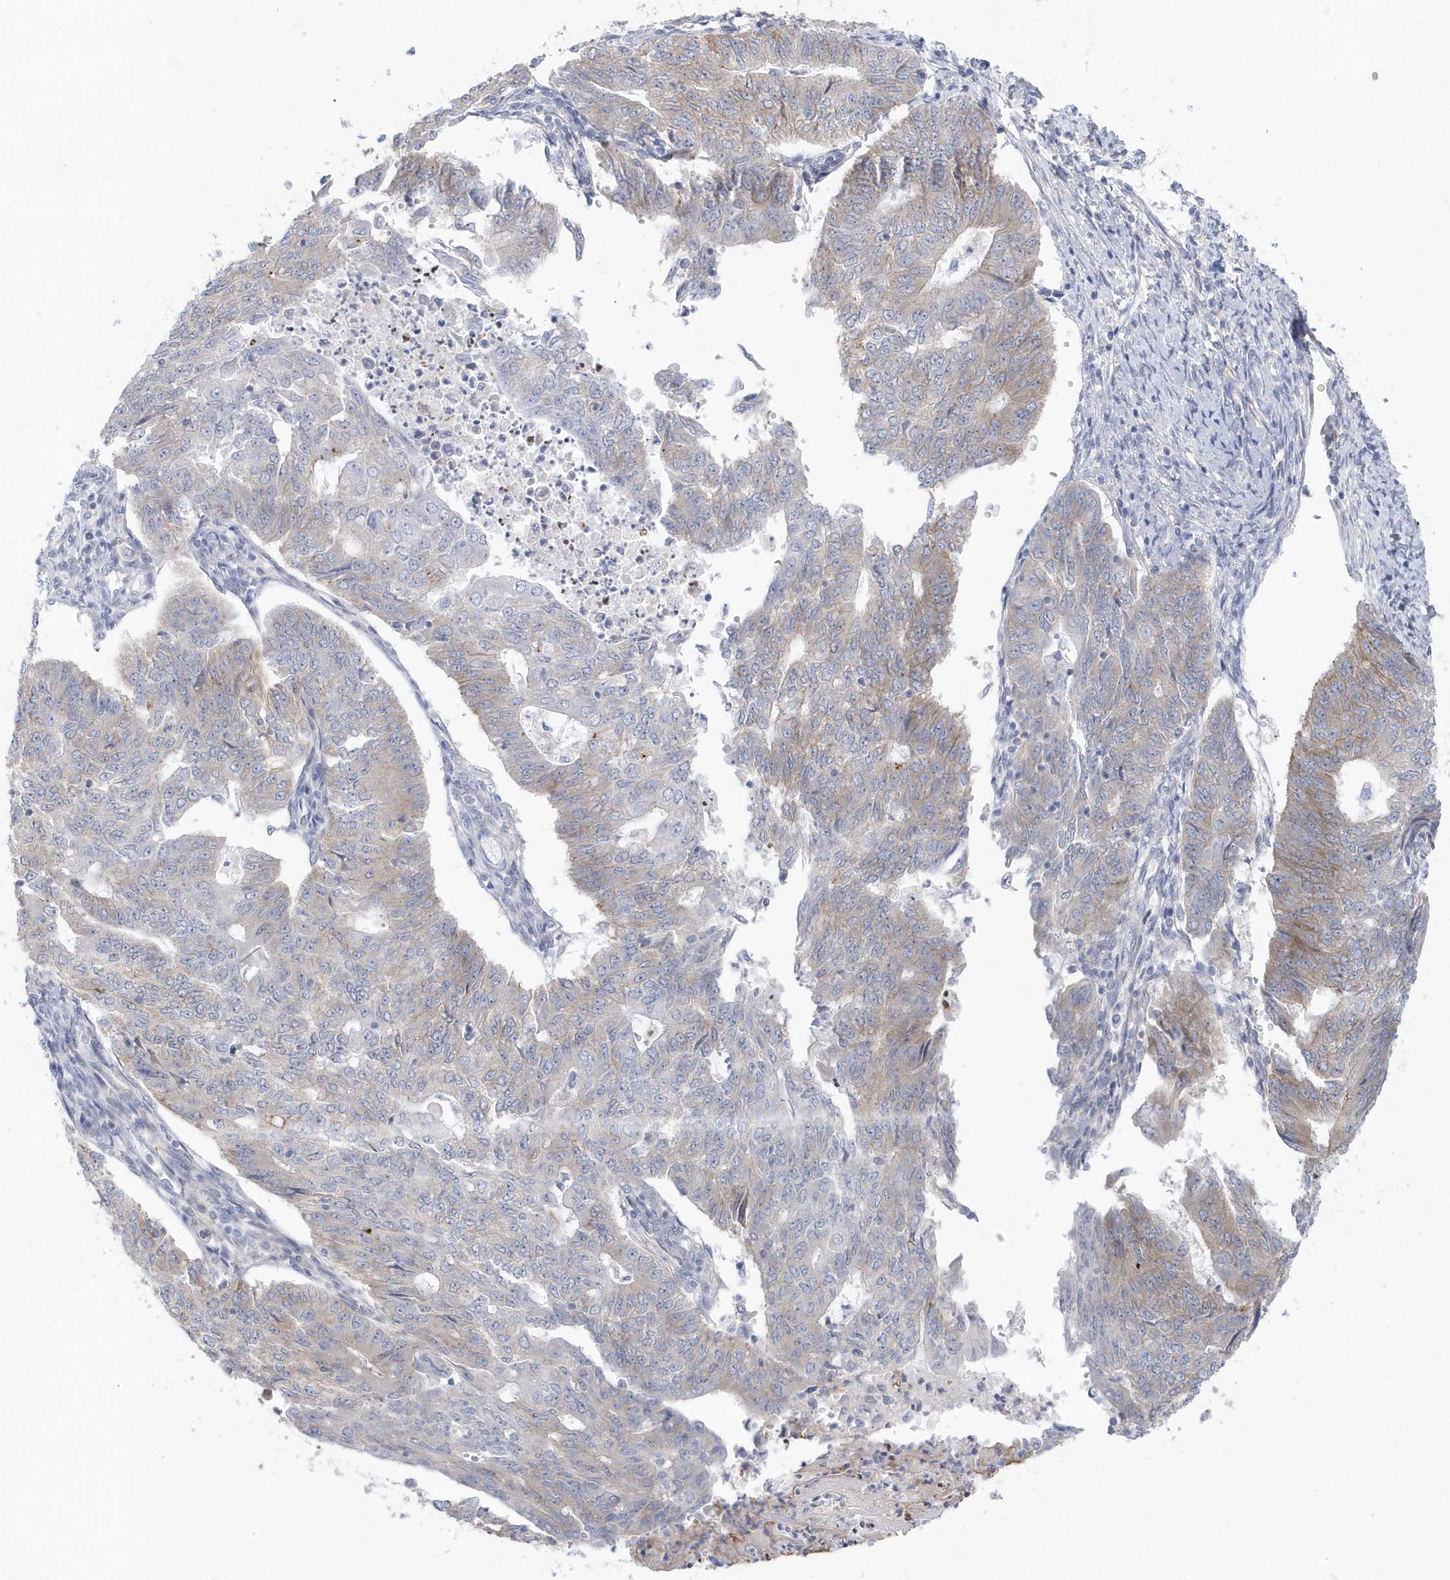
{"staining": {"intensity": "moderate", "quantity": "<25%", "location": "cytoplasmic/membranous"}, "tissue": "endometrial cancer", "cell_type": "Tumor cells", "image_type": "cancer", "snomed": [{"axis": "morphology", "description": "Adenocarcinoma, NOS"}, {"axis": "topography", "description": "Endometrium"}], "caption": "Adenocarcinoma (endometrial) stained with DAB (3,3'-diaminobenzidine) immunohistochemistry (IHC) displays low levels of moderate cytoplasmic/membranous expression in about <25% of tumor cells. Ihc stains the protein in brown and the nuclei are stained blue.", "gene": "ANAPC1", "patient": {"sex": "female", "age": 32}}